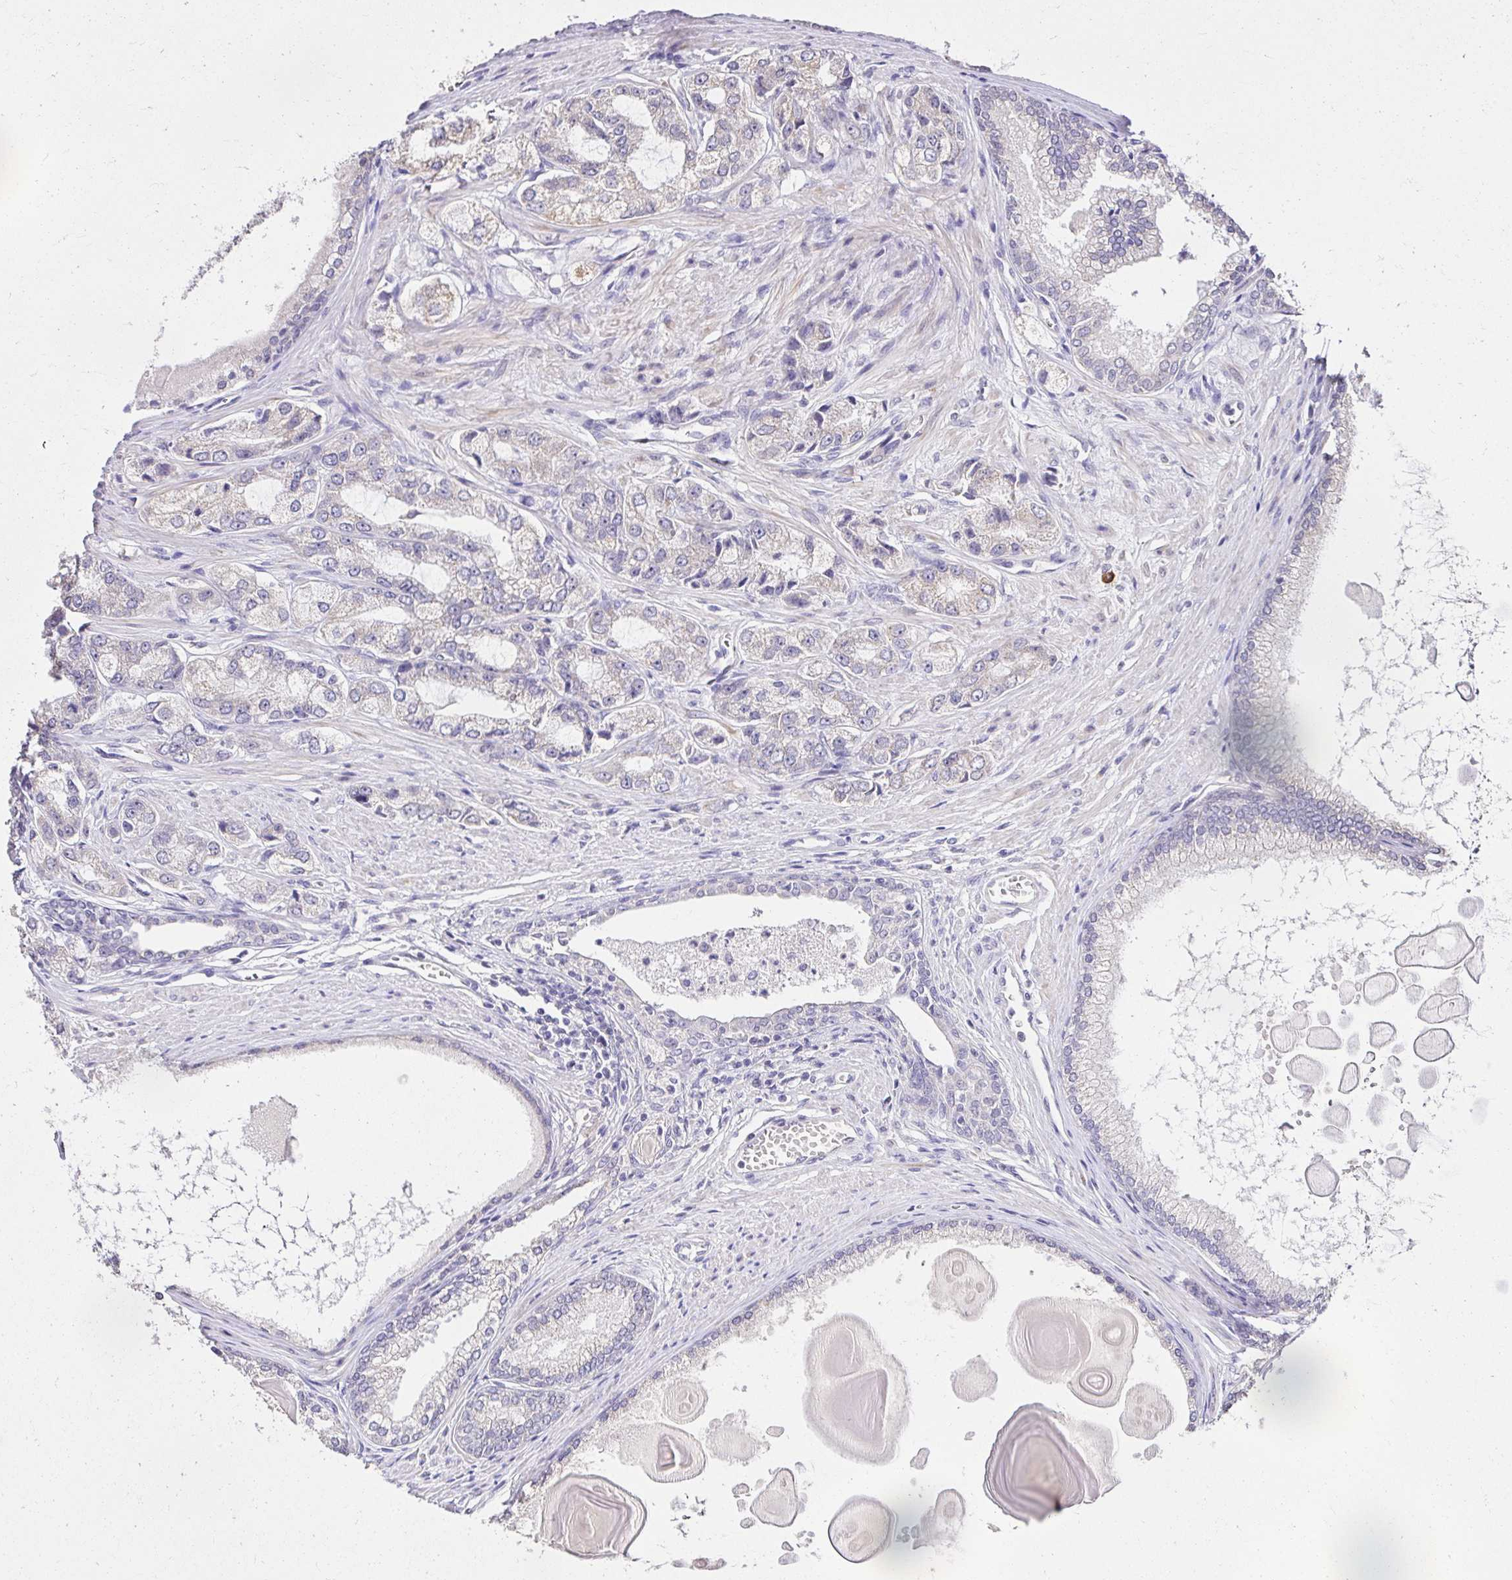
{"staining": {"intensity": "weak", "quantity": "<25%", "location": "cytoplasmic/membranous"}, "tissue": "prostate cancer", "cell_type": "Tumor cells", "image_type": "cancer", "snomed": [{"axis": "morphology", "description": "Adenocarcinoma, Low grade"}, {"axis": "topography", "description": "Prostate"}], "caption": "High power microscopy micrograph of an immunohistochemistry (IHC) photomicrograph of prostate adenocarcinoma (low-grade), revealing no significant expression in tumor cells.", "gene": "KIAA1210", "patient": {"sex": "male", "age": 69}}